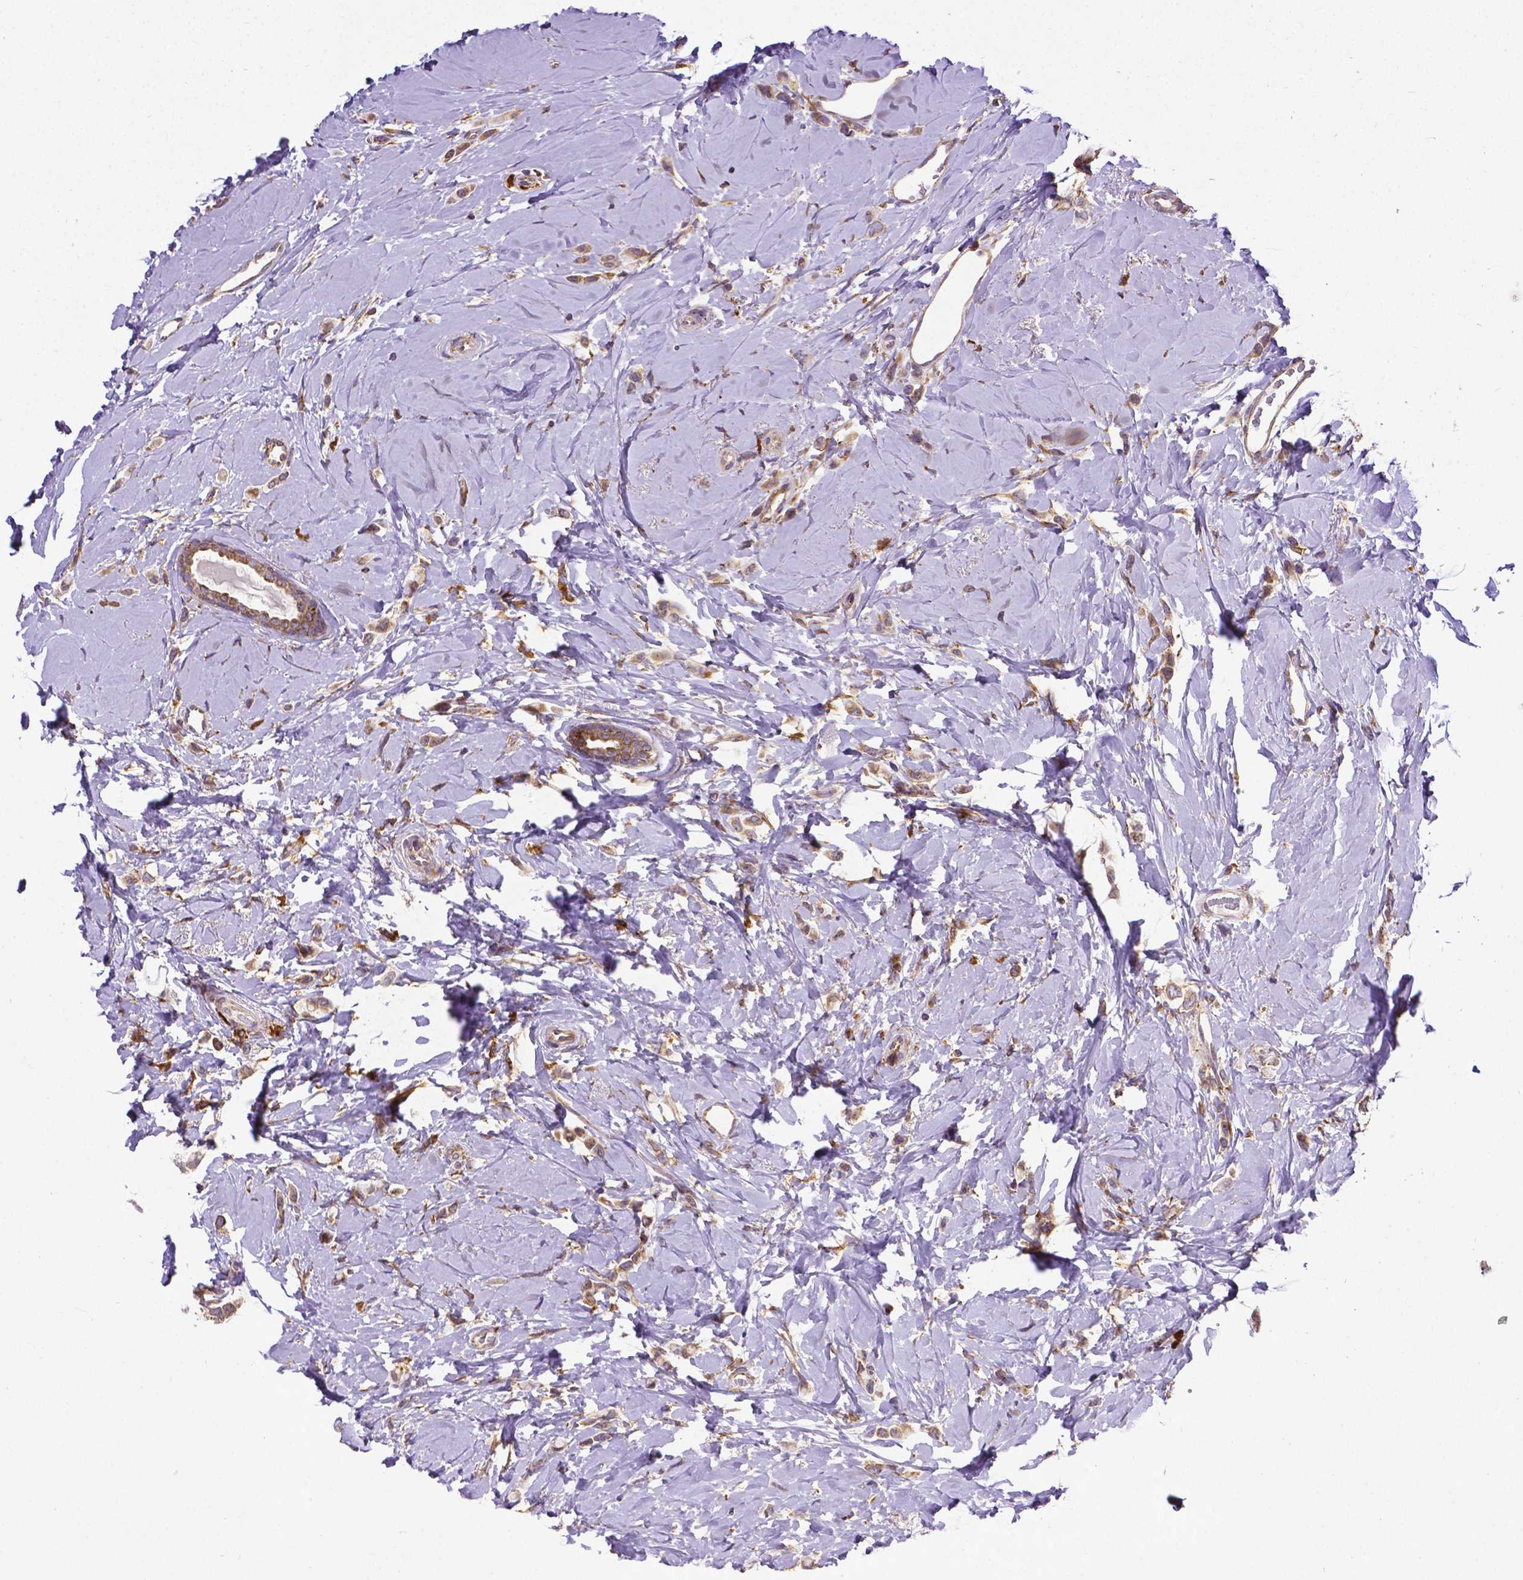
{"staining": {"intensity": "moderate", "quantity": ">75%", "location": "cytoplasmic/membranous"}, "tissue": "breast cancer", "cell_type": "Tumor cells", "image_type": "cancer", "snomed": [{"axis": "morphology", "description": "Lobular carcinoma"}, {"axis": "topography", "description": "Breast"}], "caption": "This photomicrograph shows immunohistochemistry (IHC) staining of human breast cancer (lobular carcinoma), with medium moderate cytoplasmic/membranous expression in approximately >75% of tumor cells.", "gene": "MTDH", "patient": {"sex": "female", "age": 66}}